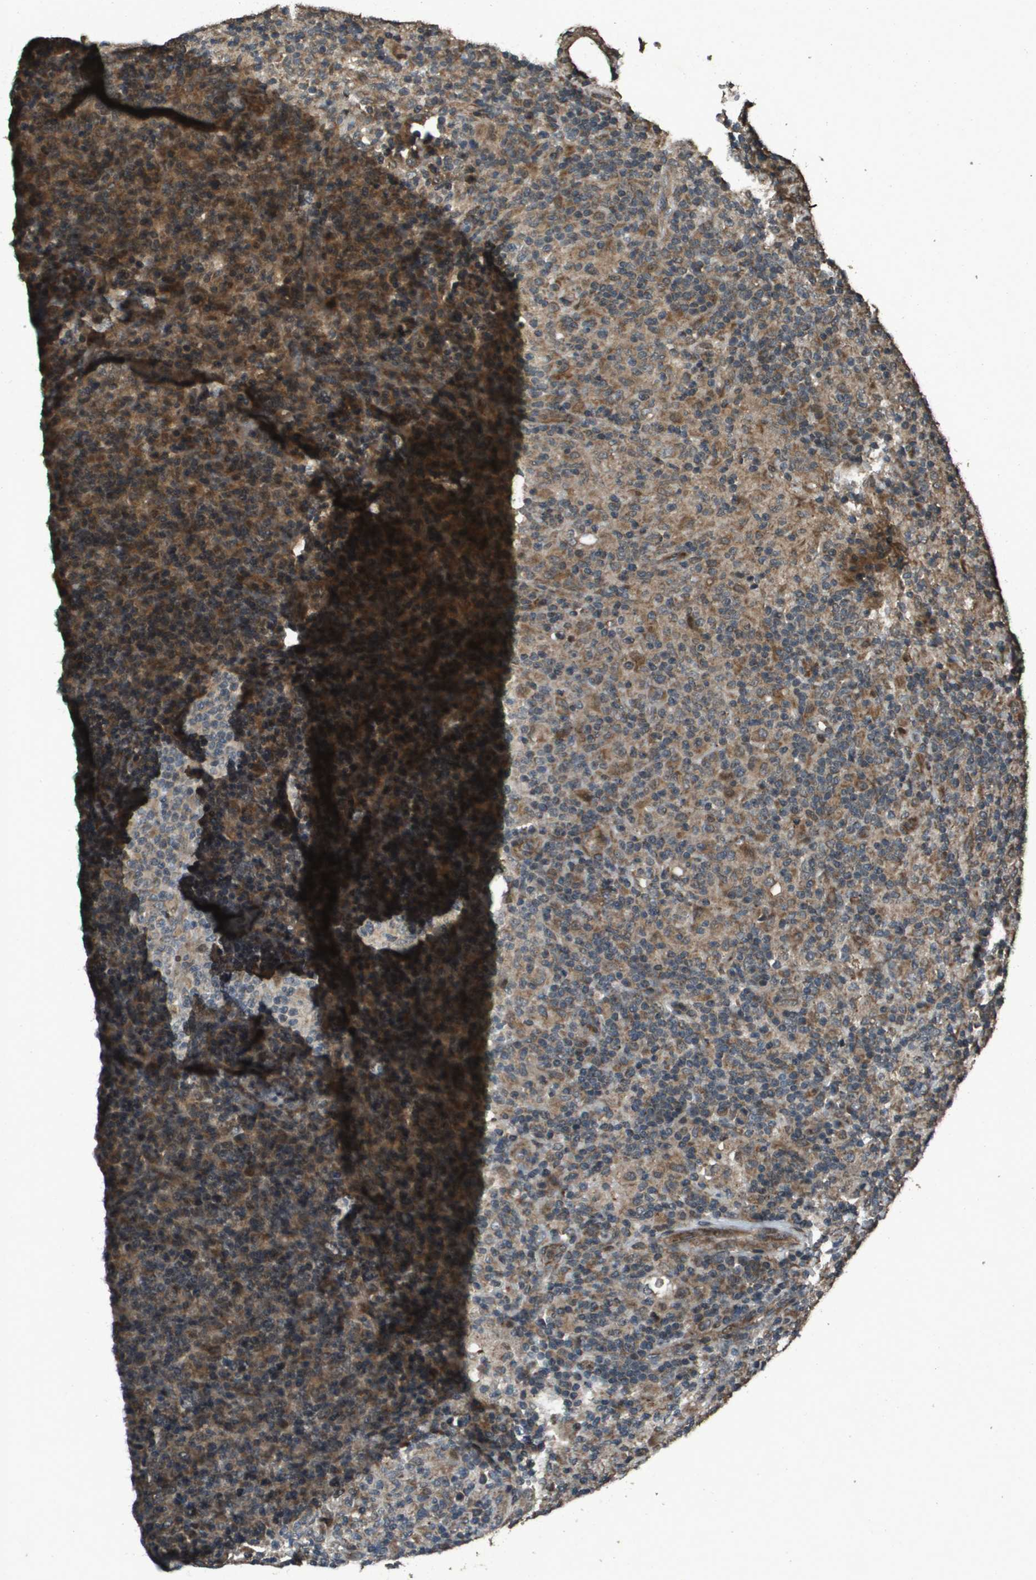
{"staining": {"intensity": "moderate", "quantity": ">75%", "location": "cytoplasmic/membranous"}, "tissue": "lymphoma", "cell_type": "Tumor cells", "image_type": "cancer", "snomed": [{"axis": "morphology", "description": "Hodgkin's disease, NOS"}, {"axis": "topography", "description": "Lymph node"}], "caption": "Human Hodgkin's disease stained with a protein marker displays moderate staining in tumor cells.", "gene": "FIG4", "patient": {"sex": "male", "age": 70}}